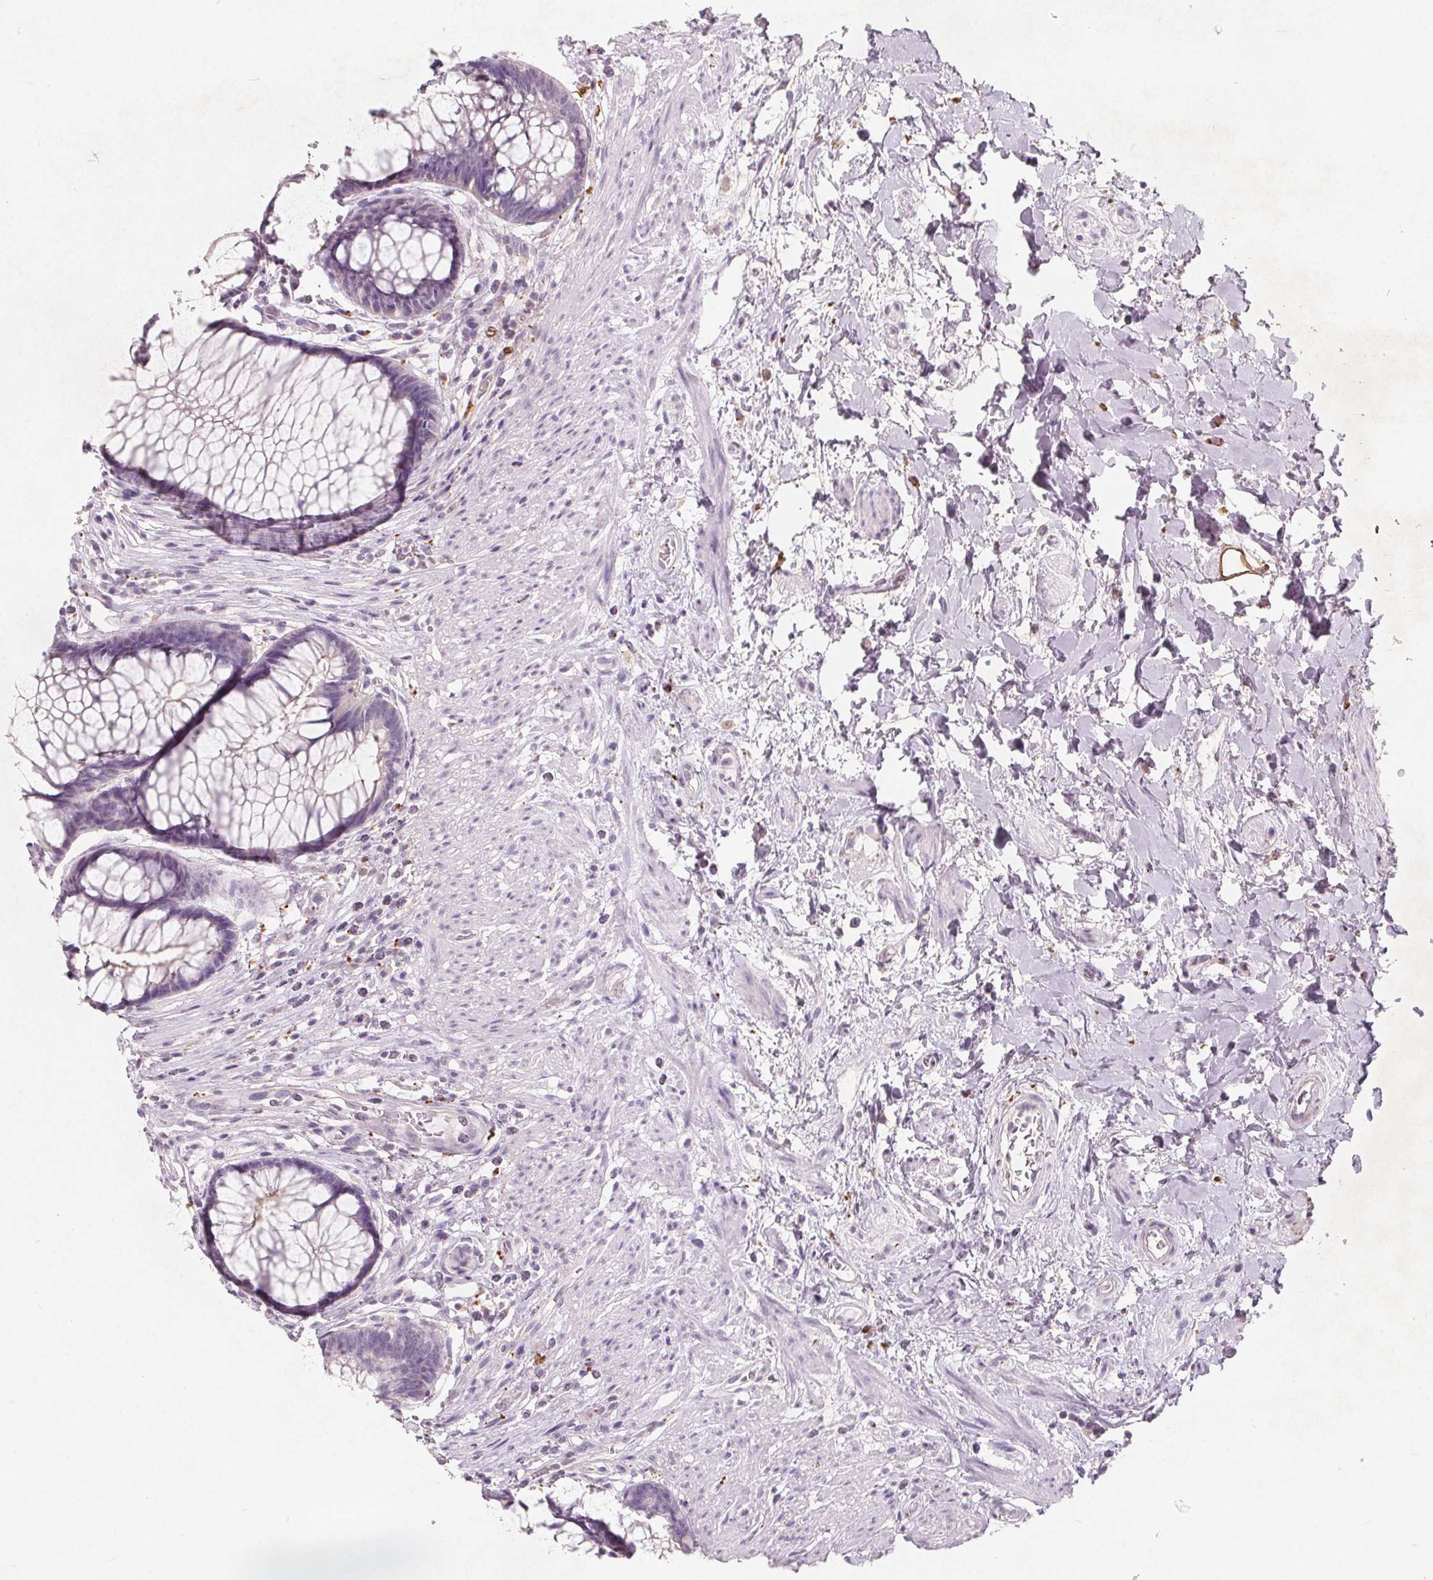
{"staining": {"intensity": "negative", "quantity": "none", "location": "none"}, "tissue": "rectum", "cell_type": "Glandular cells", "image_type": "normal", "snomed": [{"axis": "morphology", "description": "Normal tissue, NOS"}, {"axis": "topography", "description": "Smooth muscle"}, {"axis": "topography", "description": "Rectum"}], "caption": "This is an immunohistochemistry (IHC) photomicrograph of normal human rectum. There is no positivity in glandular cells.", "gene": "C19orf84", "patient": {"sex": "male", "age": 53}}